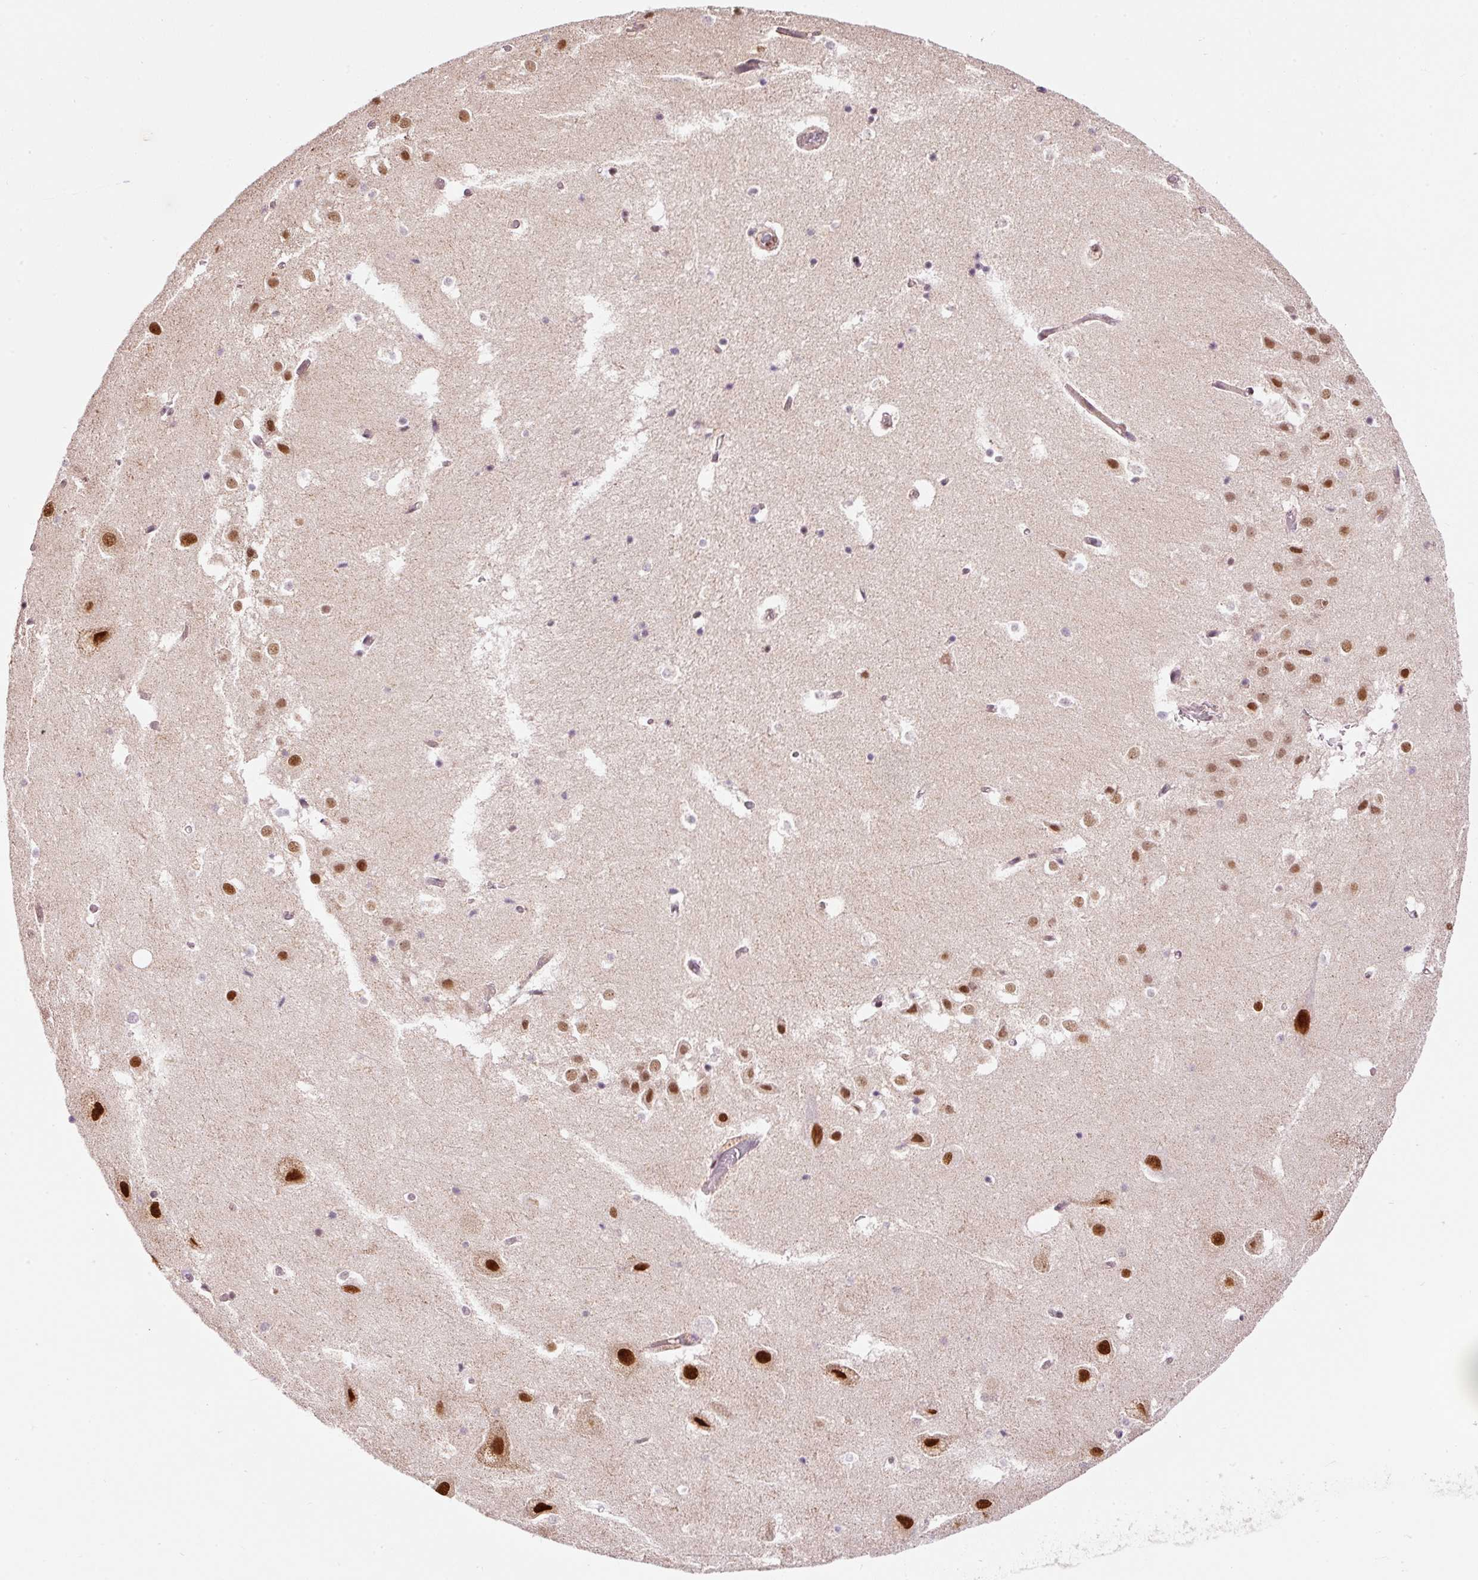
{"staining": {"intensity": "weak", "quantity": "<25%", "location": "nuclear"}, "tissue": "hippocampus", "cell_type": "Glial cells", "image_type": "normal", "snomed": [{"axis": "morphology", "description": "Normal tissue, NOS"}, {"axis": "topography", "description": "Hippocampus"}], "caption": "Immunohistochemistry (IHC) of normal human hippocampus shows no positivity in glial cells.", "gene": "HNRNPC", "patient": {"sex": "female", "age": 52}}